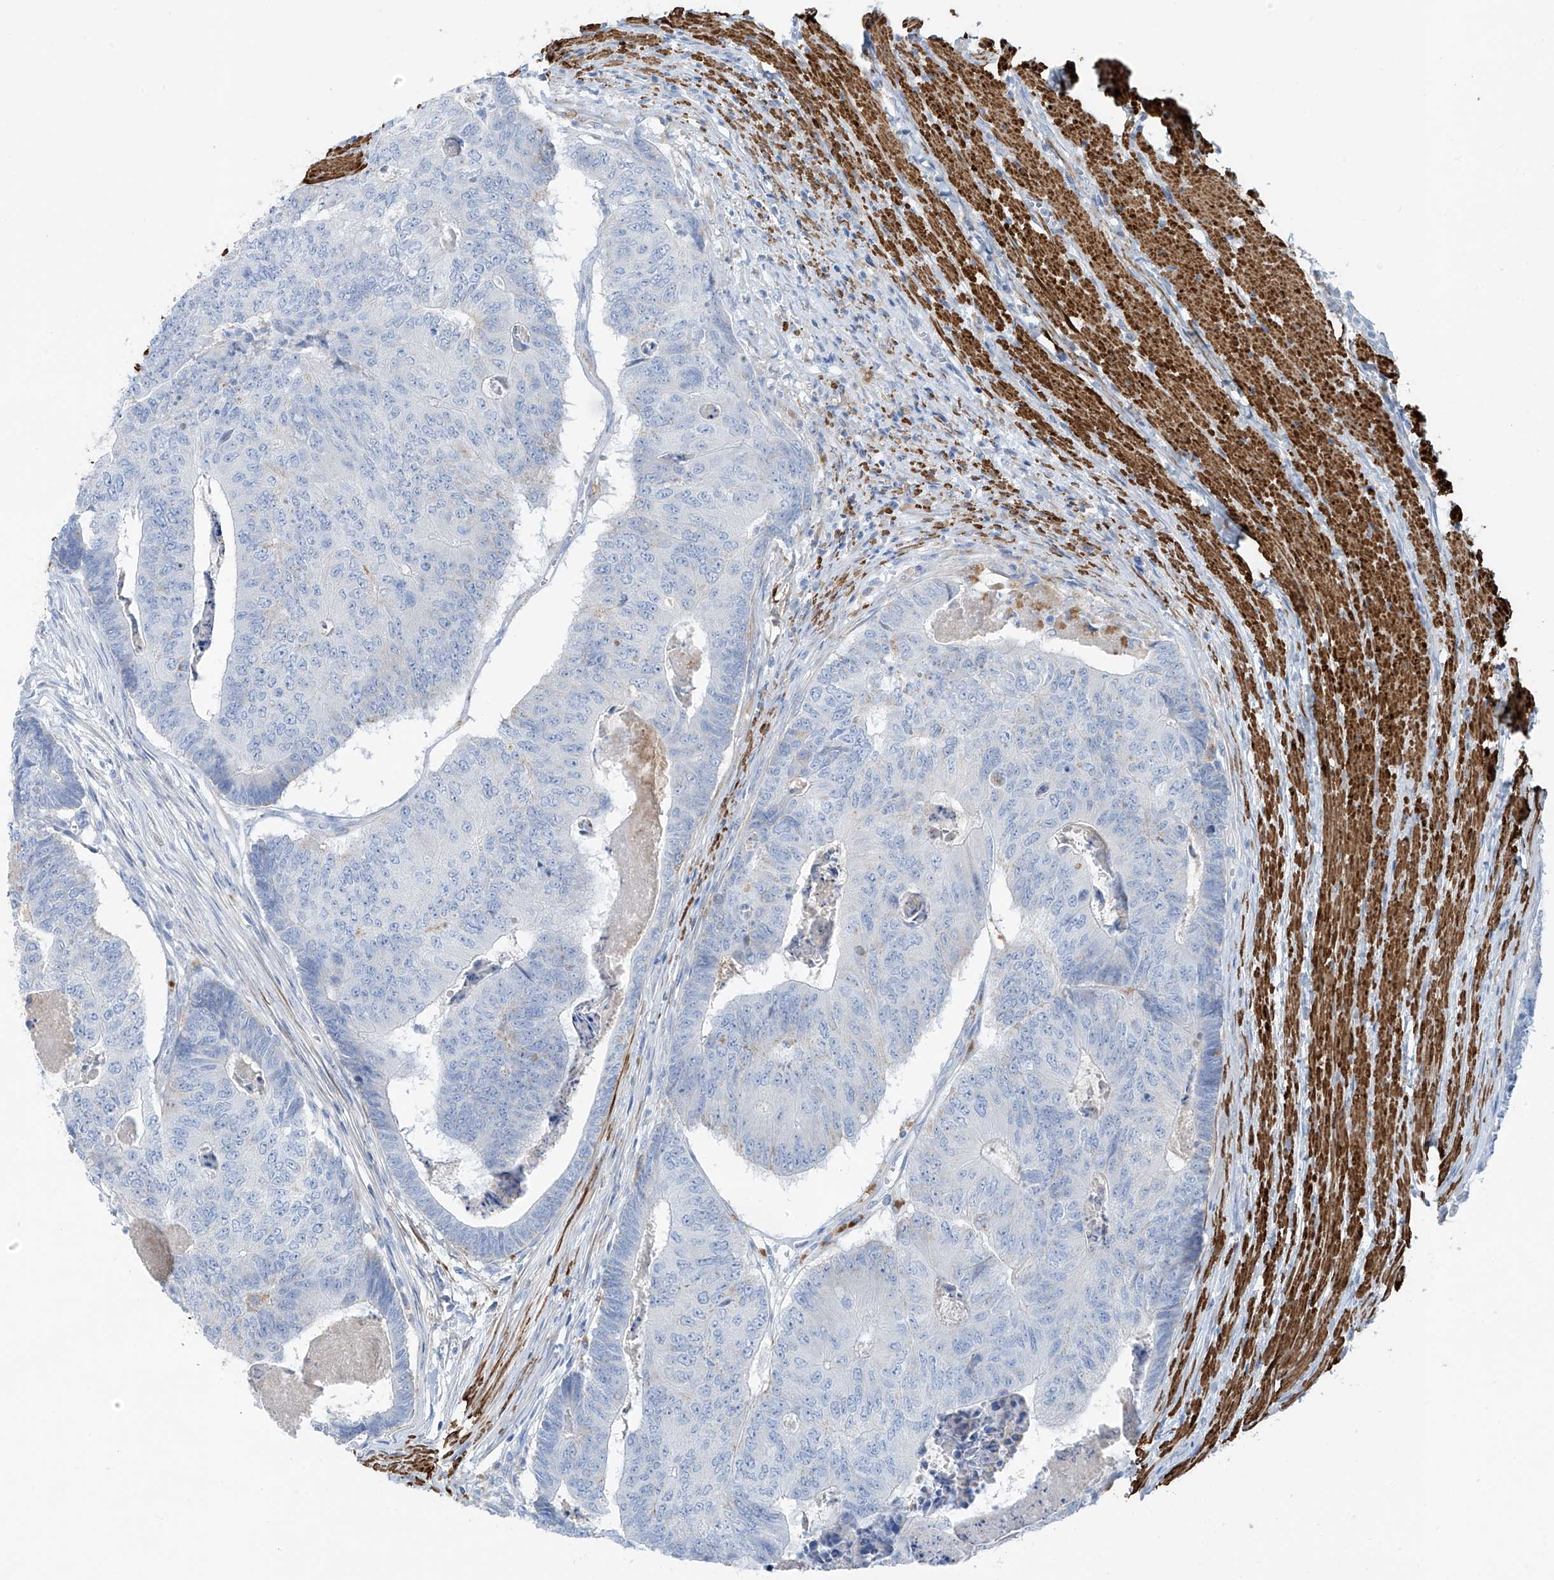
{"staining": {"intensity": "negative", "quantity": "none", "location": "none"}, "tissue": "colorectal cancer", "cell_type": "Tumor cells", "image_type": "cancer", "snomed": [{"axis": "morphology", "description": "Adenocarcinoma, NOS"}, {"axis": "topography", "description": "Colon"}], "caption": "A photomicrograph of human colorectal adenocarcinoma is negative for staining in tumor cells. (Brightfield microscopy of DAB (3,3'-diaminobenzidine) immunohistochemistry at high magnification).", "gene": "GLMP", "patient": {"sex": "female", "age": 67}}